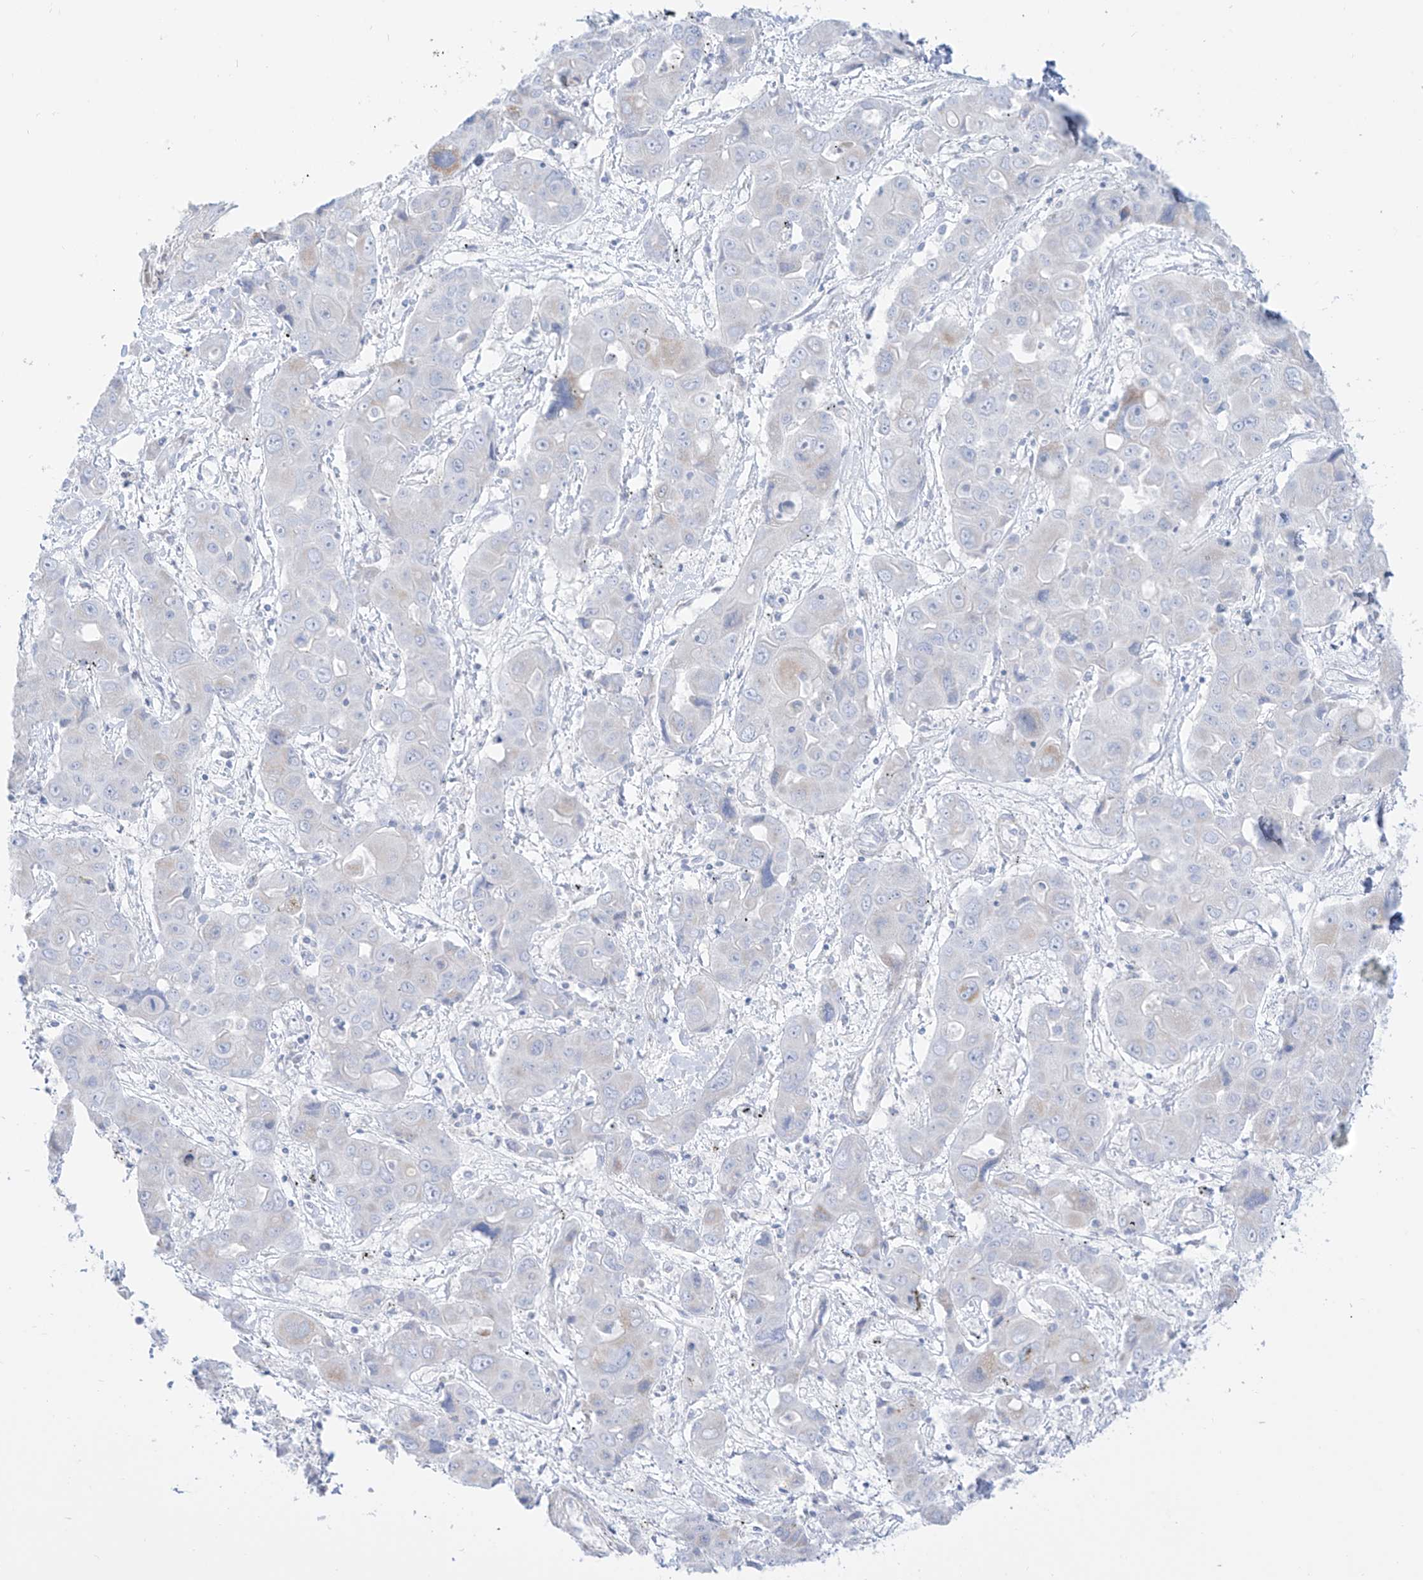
{"staining": {"intensity": "negative", "quantity": "none", "location": "none"}, "tissue": "liver cancer", "cell_type": "Tumor cells", "image_type": "cancer", "snomed": [{"axis": "morphology", "description": "Cholangiocarcinoma"}, {"axis": "topography", "description": "Liver"}], "caption": "An immunohistochemistry (IHC) image of liver cancer is shown. There is no staining in tumor cells of liver cancer.", "gene": "SLC26A3", "patient": {"sex": "male", "age": 67}}